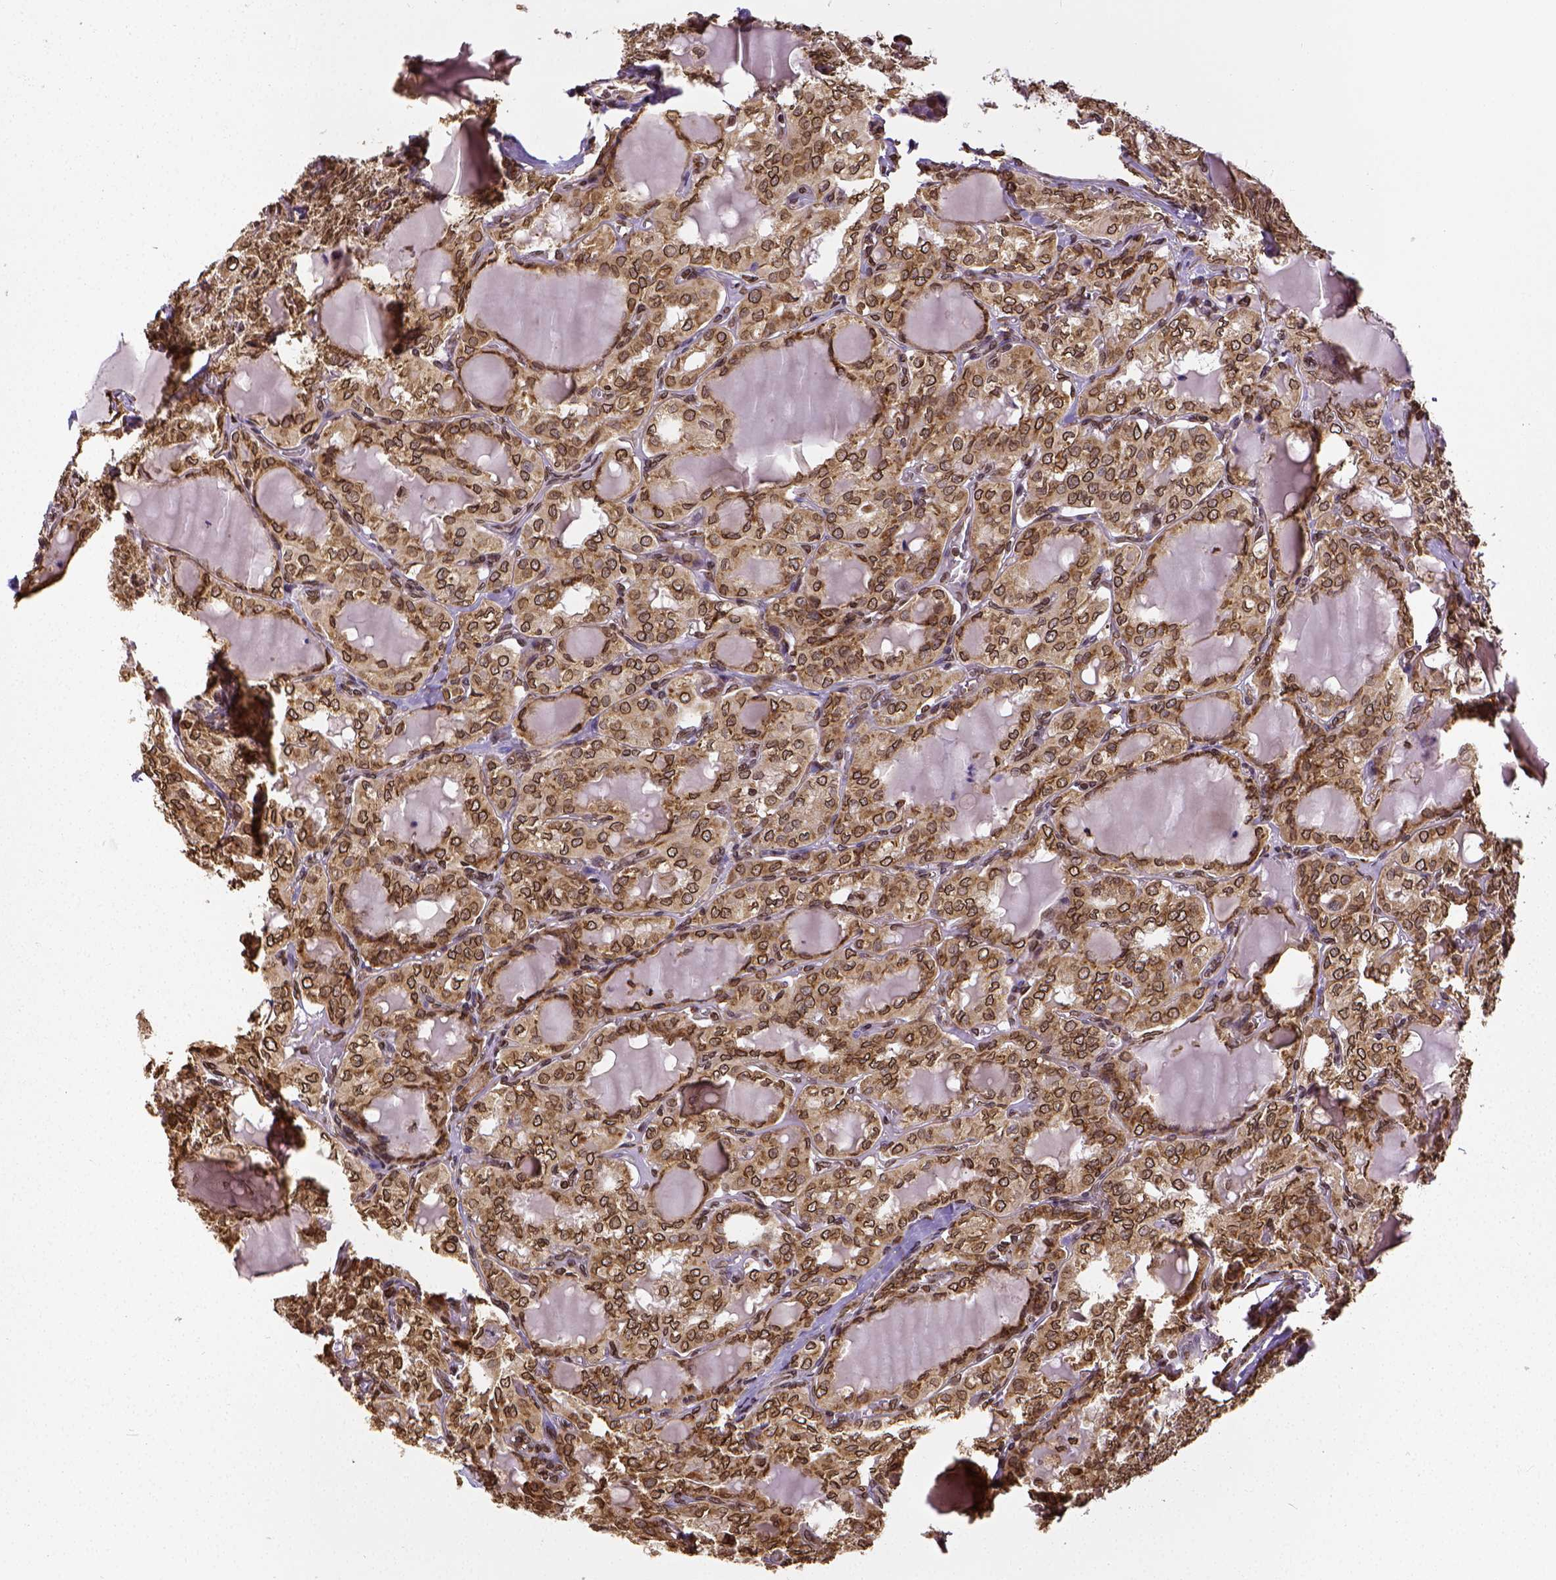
{"staining": {"intensity": "strong", "quantity": ">75%", "location": "cytoplasmic/membranous,nuclear"}, "tissue": "thyroid cancer", "cell_type": "Tumor cells", "image_type": "cancer", "snomed": [{"axis": "morphology", "description": "Papillary adenocarcinoma, NOS"}, {"axis": "topography", "description": "Thyroid gland"}], "caption": "Protein staining reveals strong cytoplasmic/membranous and nuclear positivity in approximately >75% of tumor cells in papillary adenocarcinoma (thyroid).", "gene": "MTDH", "patient": {"sex": "male", "age": 20}}